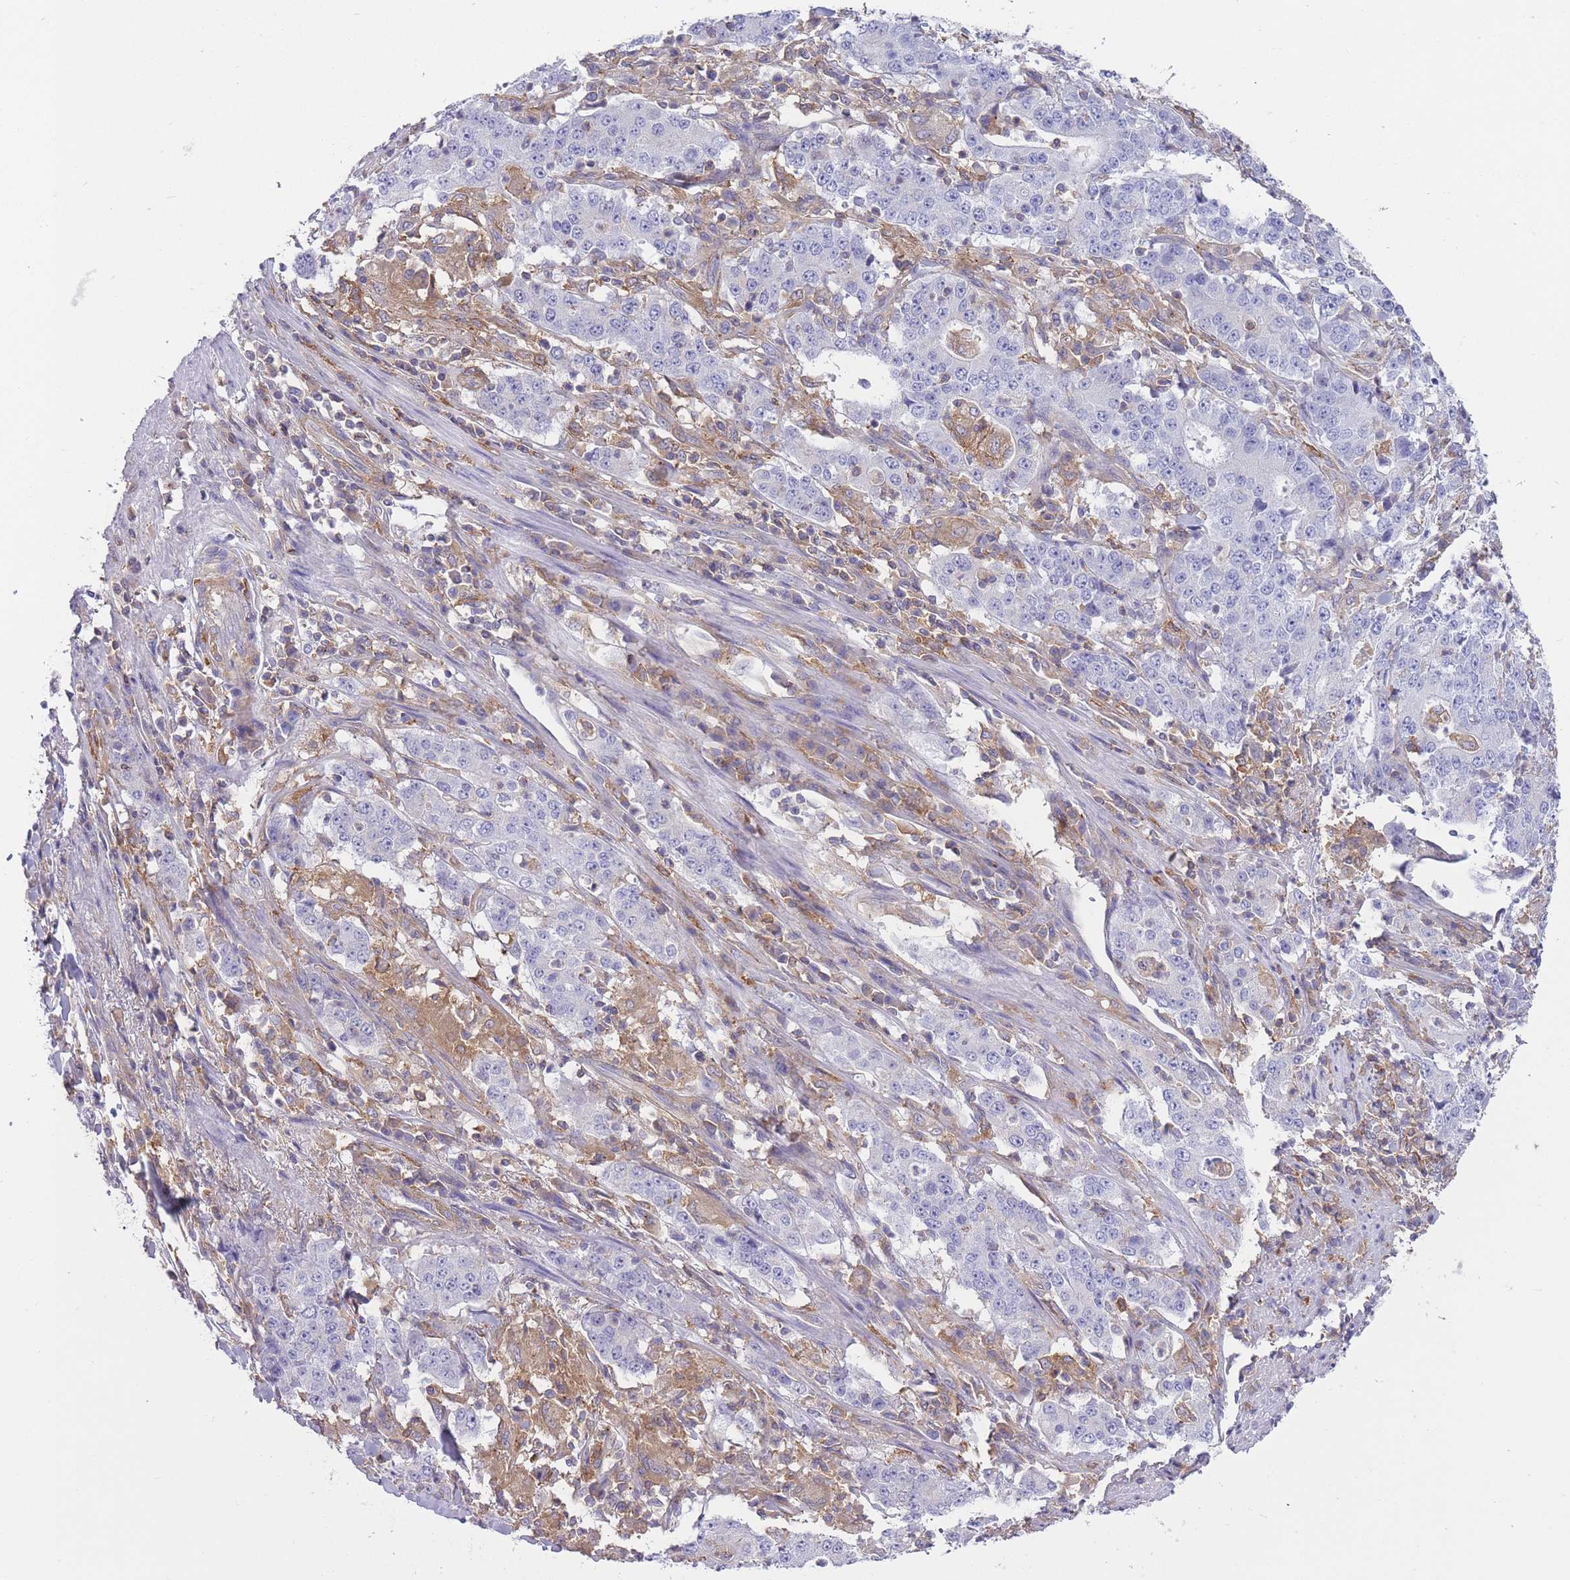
{"staining": {"intensity": "negative", "quantity": "none", "location": "none"}, "tissue": "stomach cancer", "cell_type": "Tumor cells", "image_type": "cancer", "snomed": [{"axis": "morphology", "description": "Normal tissue, NOS"}, {"axis": "morphology", "description": "Adenocarcinoma, NOS"}, {"axis": "topography", "description": "Stomach, upper"}, {"axis": "topography", "description": "Stomach"}], "caption": "A high-resolution histopathology image shows immunohistochemistry (IHC) staining of adenocarcinoma (stomach), which displays no significant expression in tumor cells.", "gene": "PRKAR1A", "patient": {"sex": "male", "age": 59}}